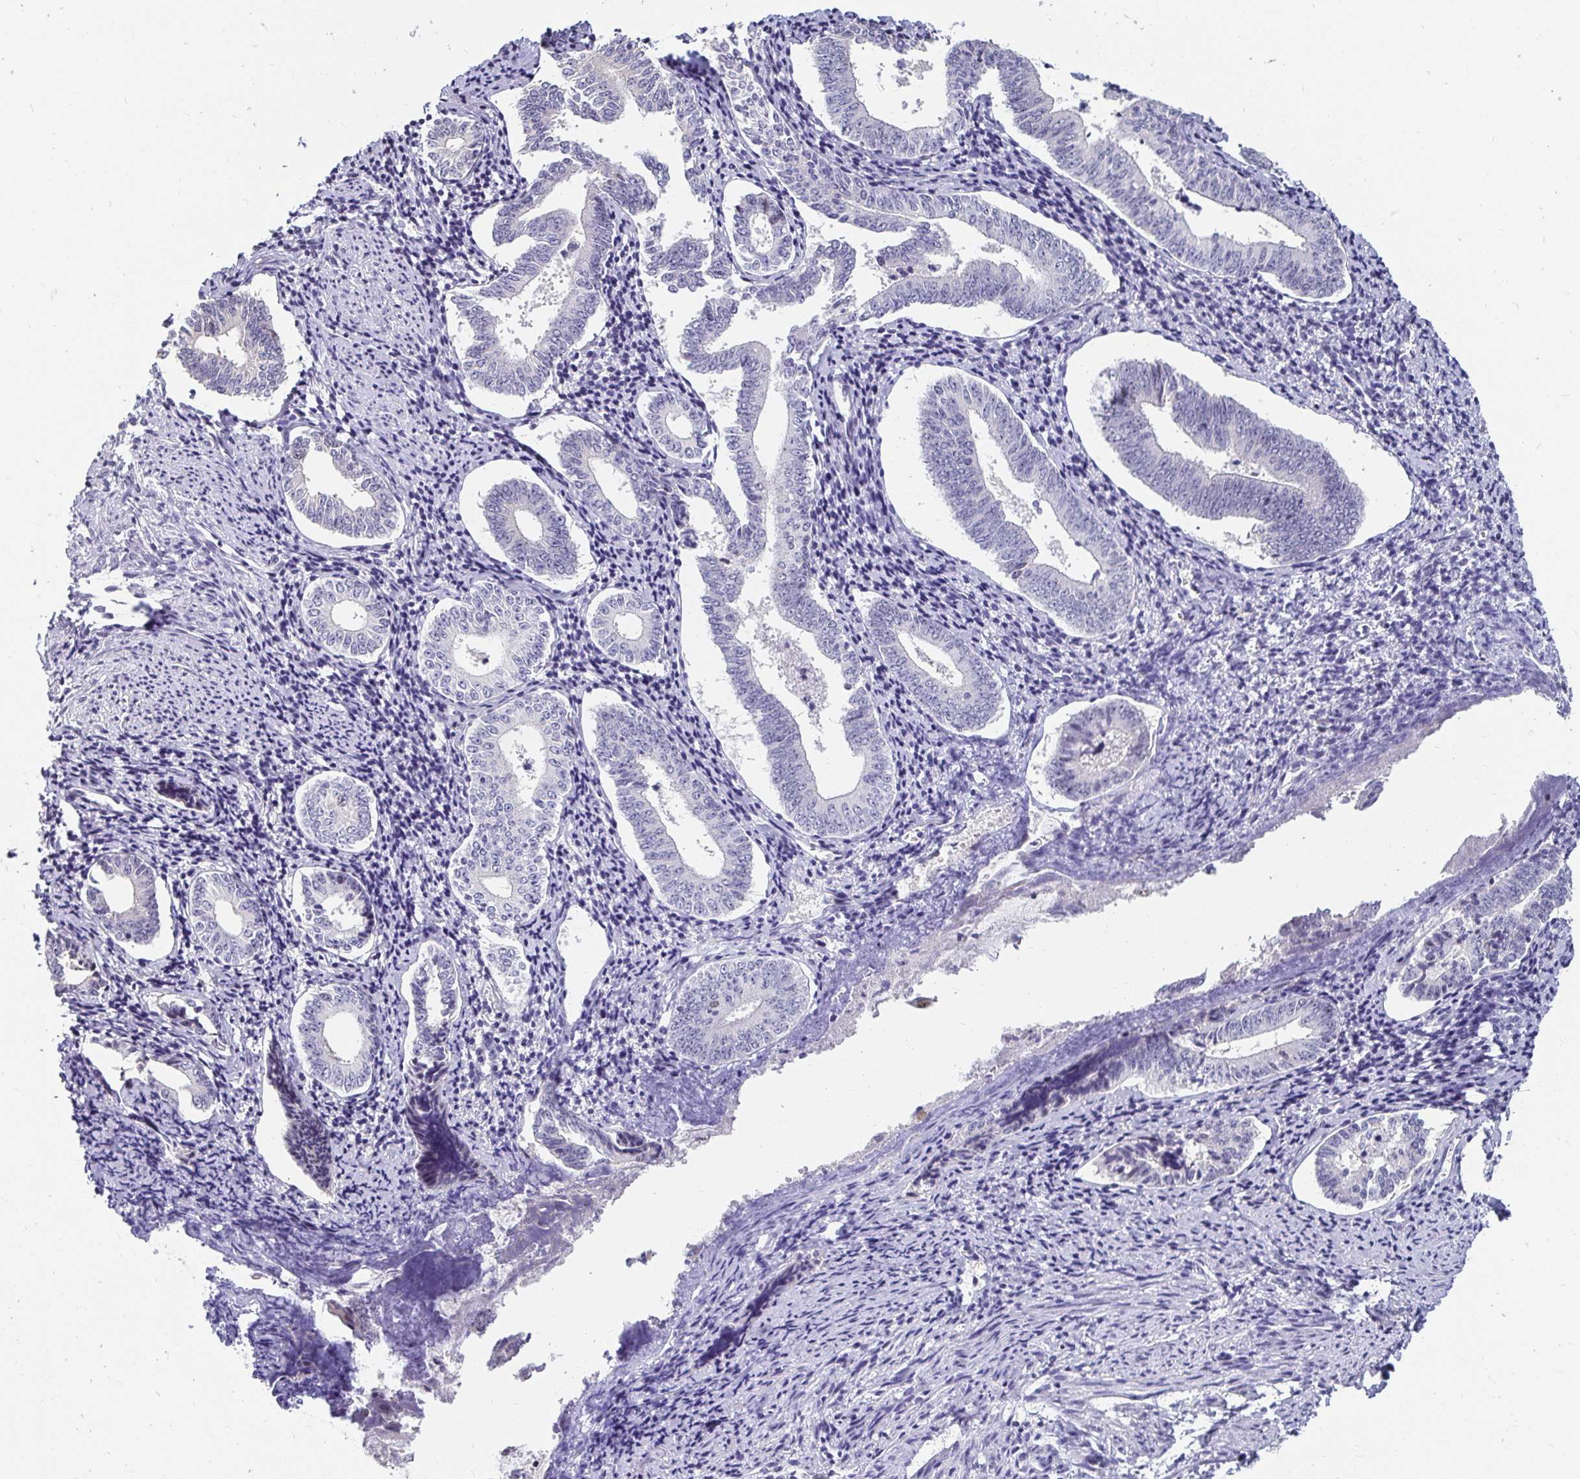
{"staining": {"intensity": "negative", "quantity": "none", "location": "none"}, "tissue": "cervical cancer", "cell_type": "Tumor cells", "image_type": "cancer", "snomed": [{"axis": "morphology", "description": "Squamous cell carcinoma, NOS"}, {"axis": "topography", "description": "Cervix"}], "caption": "Micrograph shows no protein staining in tumor cells of cervical squamous cell carcinoma tissue.", "gene": "ANLN", "patient": {"sex": "female", "age": 59}}